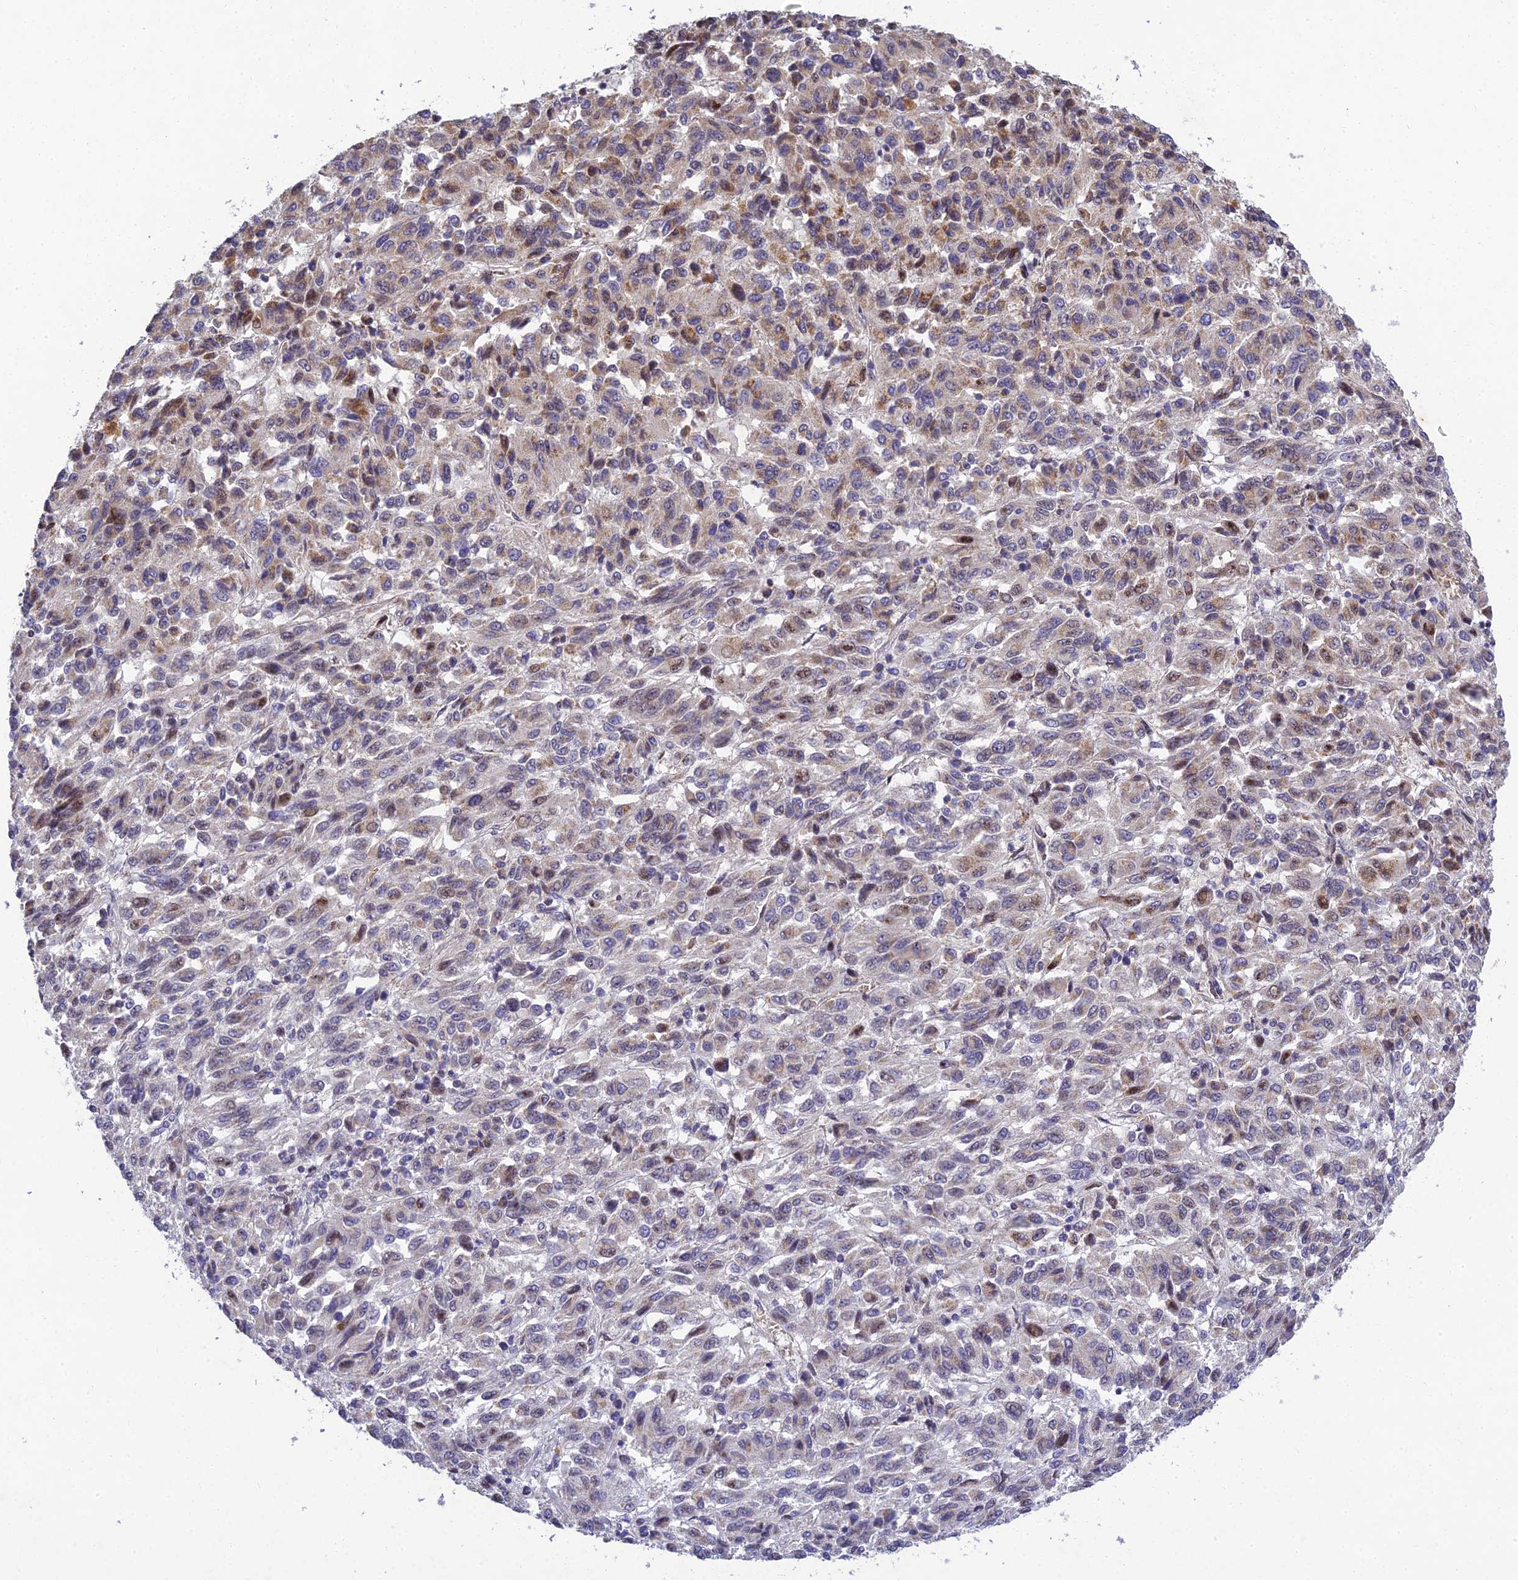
{"staining": {"intensity": "weak", "quantity": "<25%", "location": "cytoplasmic/membranous"}, "tissue": "melanoma", "cell_type": "Tumor cells", "image_type": "cancer", "snomed": [{"axis": "morphology", "description": "Malignant melanoma, Metastatic site"}, {"axis": "topography", "description": "Lung"}], "caption": "This photomicrograph is of melanoma stained with IHC to label a protein in brown with the nuclei are counter-stained blue. There is no expression in tumor cells.", "gene": "MGAT2", "patient": {"sex": "male", "age": 64}}